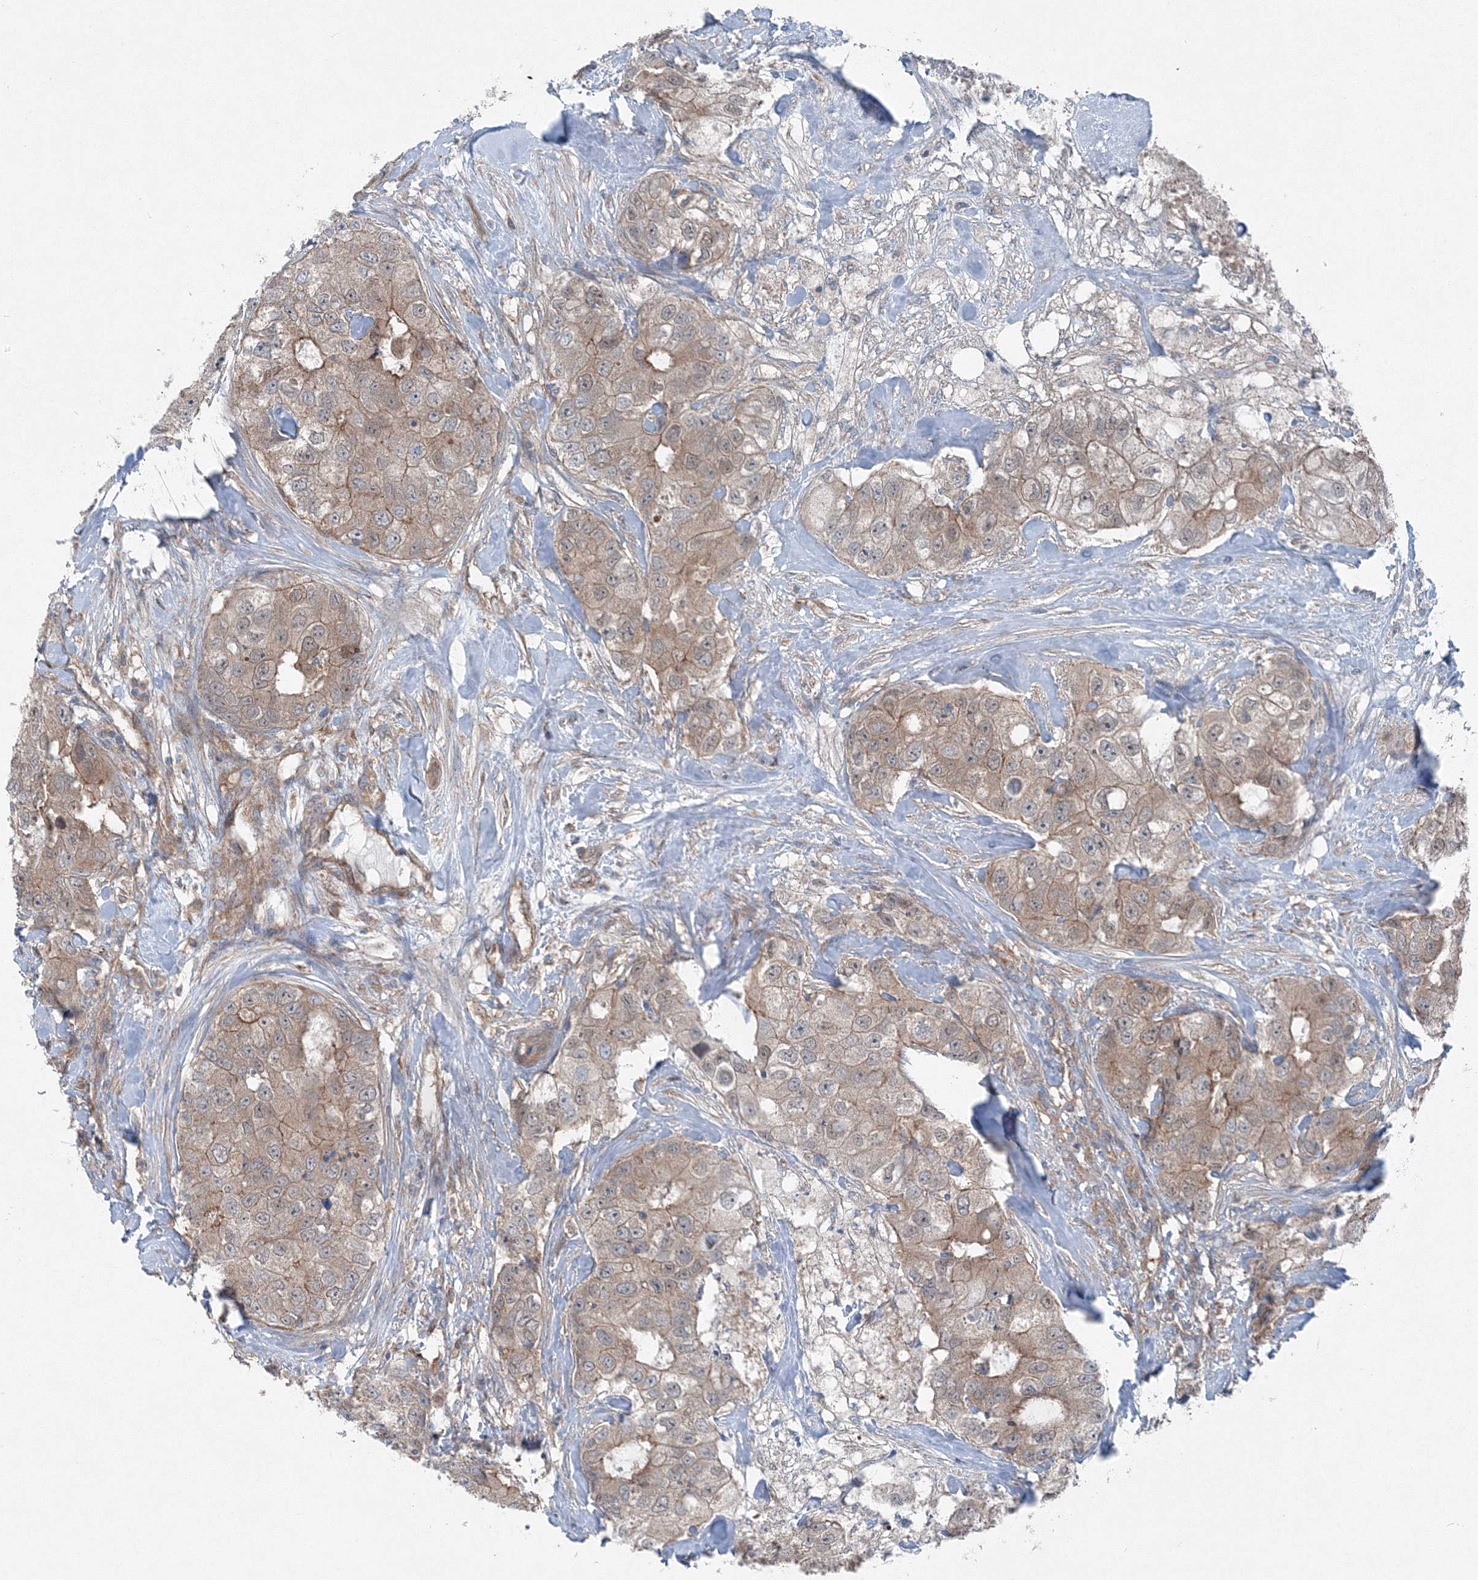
{"staining": {"intensity": "moderate", "quantity": ">75%", "location": "cytoplasmic/membranous"}, "tissue": "breast cancer", "cell_type": "Tumor cells", "image_type": "cancer", "snomed": [{"axis": "morphology", "description": "Duct carcinoma"}, {"axis": "topography", "description": "Breast"}], "caption": "Brown immunohistochemical staining in human infiltrating ductal carcinoma (breast) displays moderate cytoplasmic/membranous positivity in about >75% of tumor cells.", "gene": "TPRKB", "patient": {"sex": "female", "age": 62}}